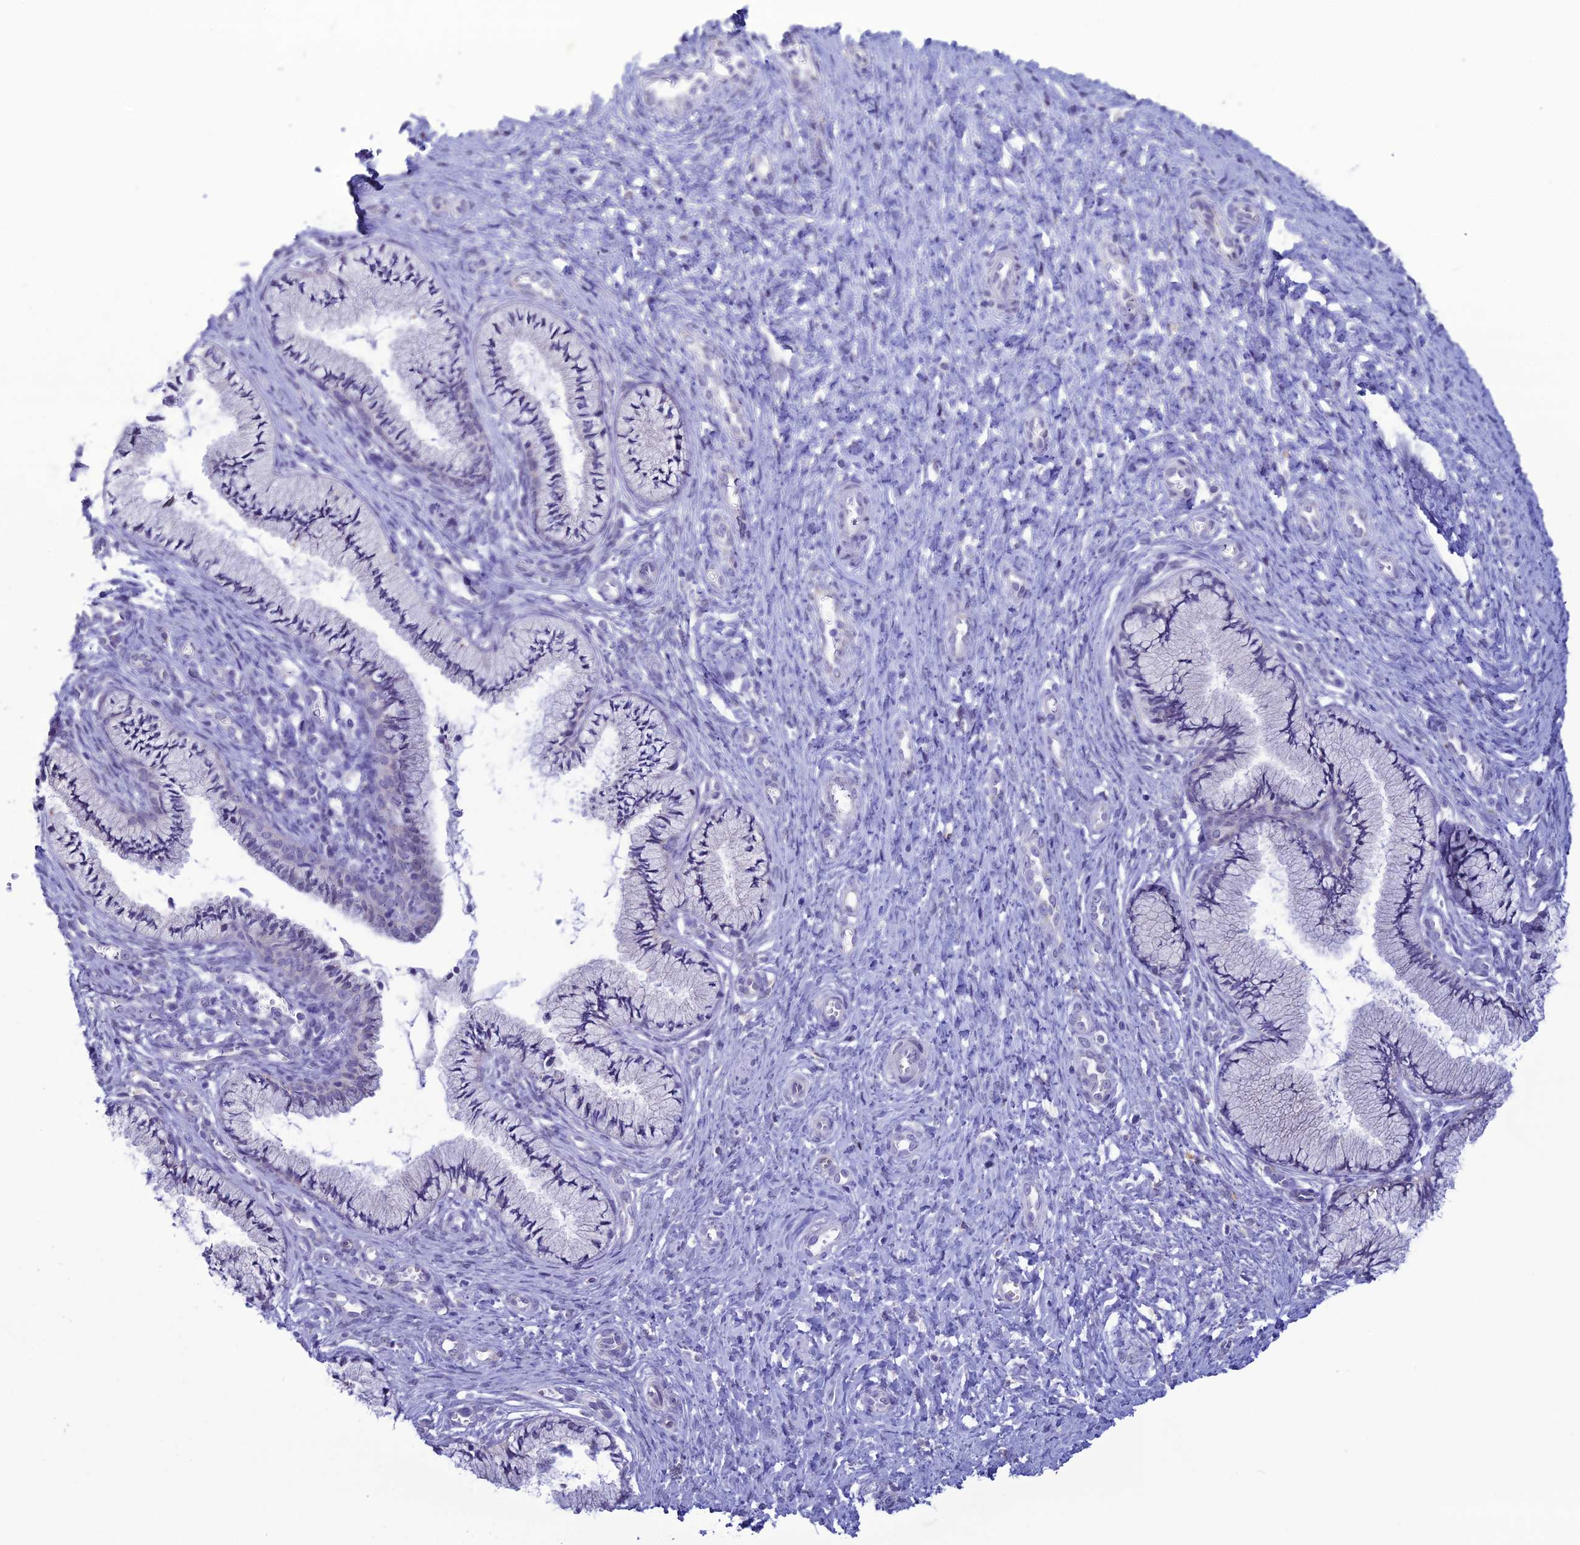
{"staining": {"intensity": "negative", "quantity": "none", "location": "none"}, "tissue": "cervix", "cell_type": "Glandular cells", "image_type": "normal", "snomed": [{"axis": "morphology", "description": "Normal tissue, NOS"}, {"axis": "topography", "description": "Cervix"}], "caption": "Micrograph shows no significant protein staining in glandular cells of normal cervix.", "gene": "CFAP210", "patient": {"sex": "female", "age": 36}}